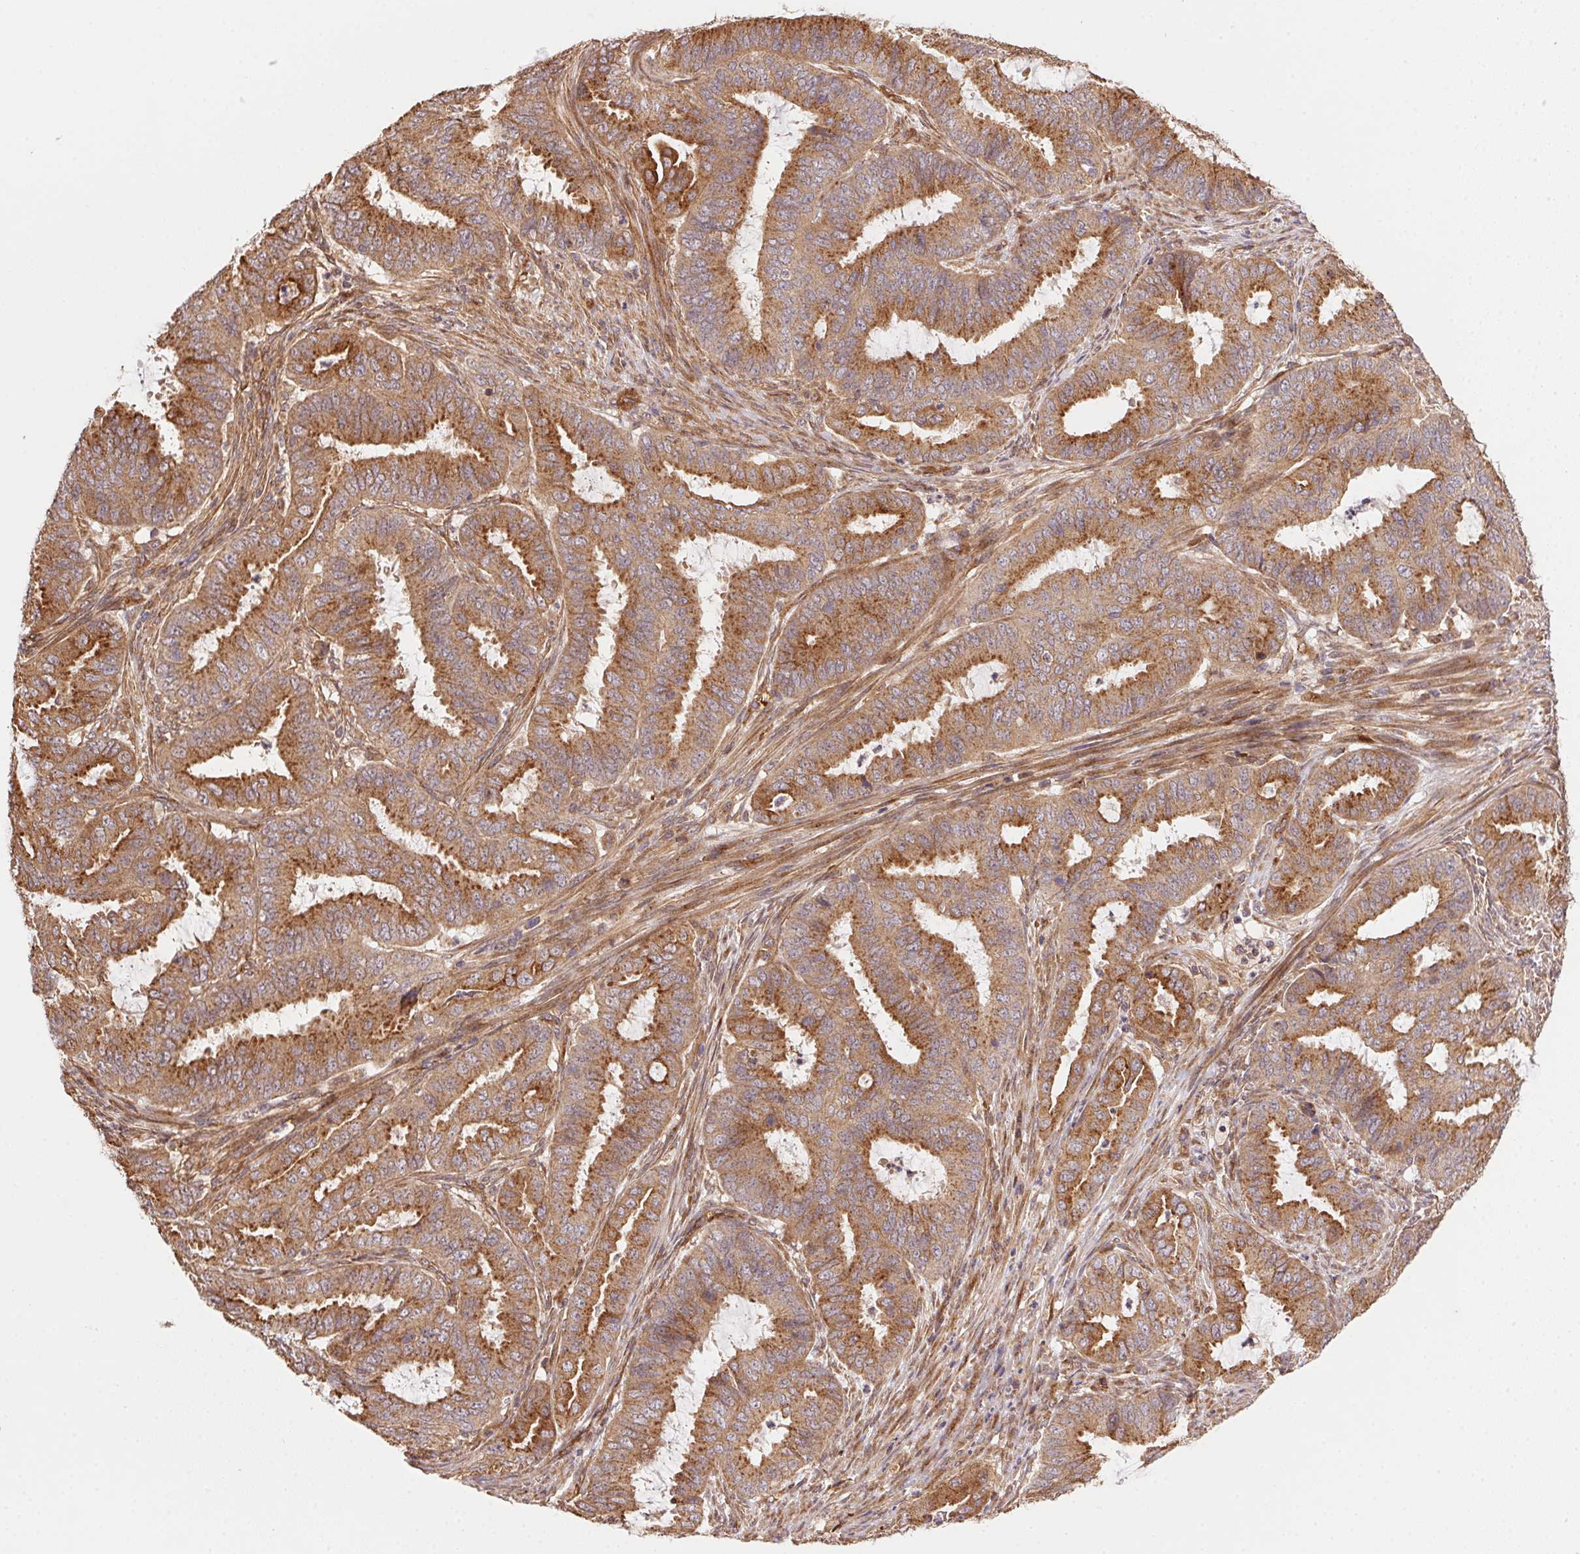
{"staining": {"intensity": "moderate", "quantity": ">75%", "location": "cytoplasmic/membranous"}, "tissue": "endometrial cancer", "cell_type": "Tumor cells", "image_type": "cancer", "snomed": [{"axis": "morphology", "description": "Adenocarcinoma, NOS"}, {"axis": "topography", "description": "Endometrium"}], "caption": "Tumor cells exhibit medium levels of moderate cytoplasmic/membranous positivity in about >75% of cells in endometrial cancer (adenocarcinoma). The staining was performed using DAB (3,3'-diaminobenzidine) to visualize the protein expression in brown, while the nuclei were stained in blue with hematoxylin (Magnification: 20x).", "gene": "USE1", "patient": {"sex": "female", "age": 51}}